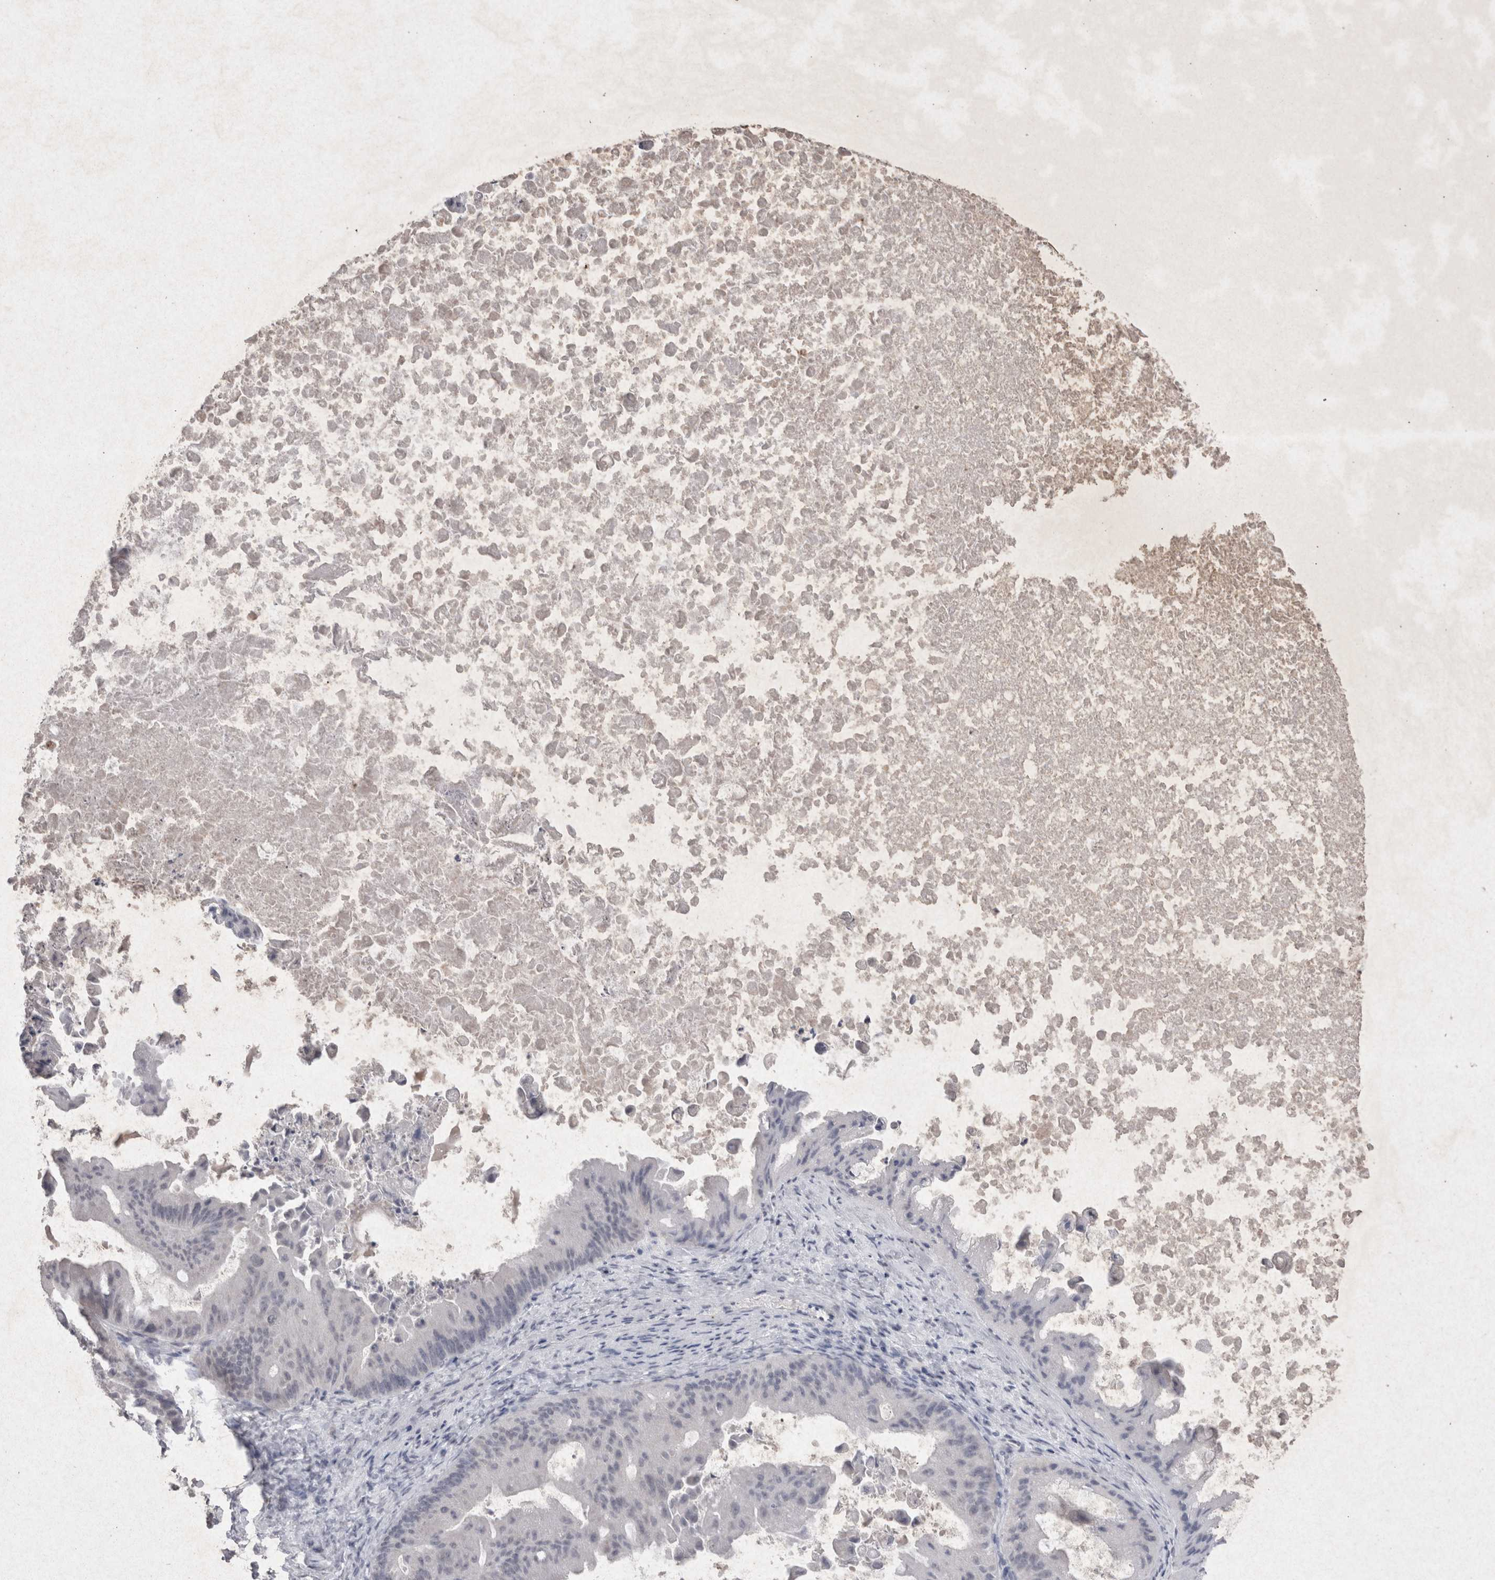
{"staining": {"intensity": "negative", "quantity": "none", "location": "none"}, "tissue": "ovarian cancer", "cell_type": "Tumor cells", "image_type": "cancer", "snomed": [{"axis": "morphology", "description": "Cystadenocarcinoma, mucinous, NOS"}, {"axis": "topography", "description": "Ovary"}], "caption": "Histopathology image shows no significant protein staining in tumor cells of ovarian cancer (mucinous cystadenocarcinoma). (DAB (3,3'-diaminobenzidine) IHC visualized using brightfield microscopy, high magnification).", "gene": "LYVE1", "patient": {"sex": "female", "age": 37}}